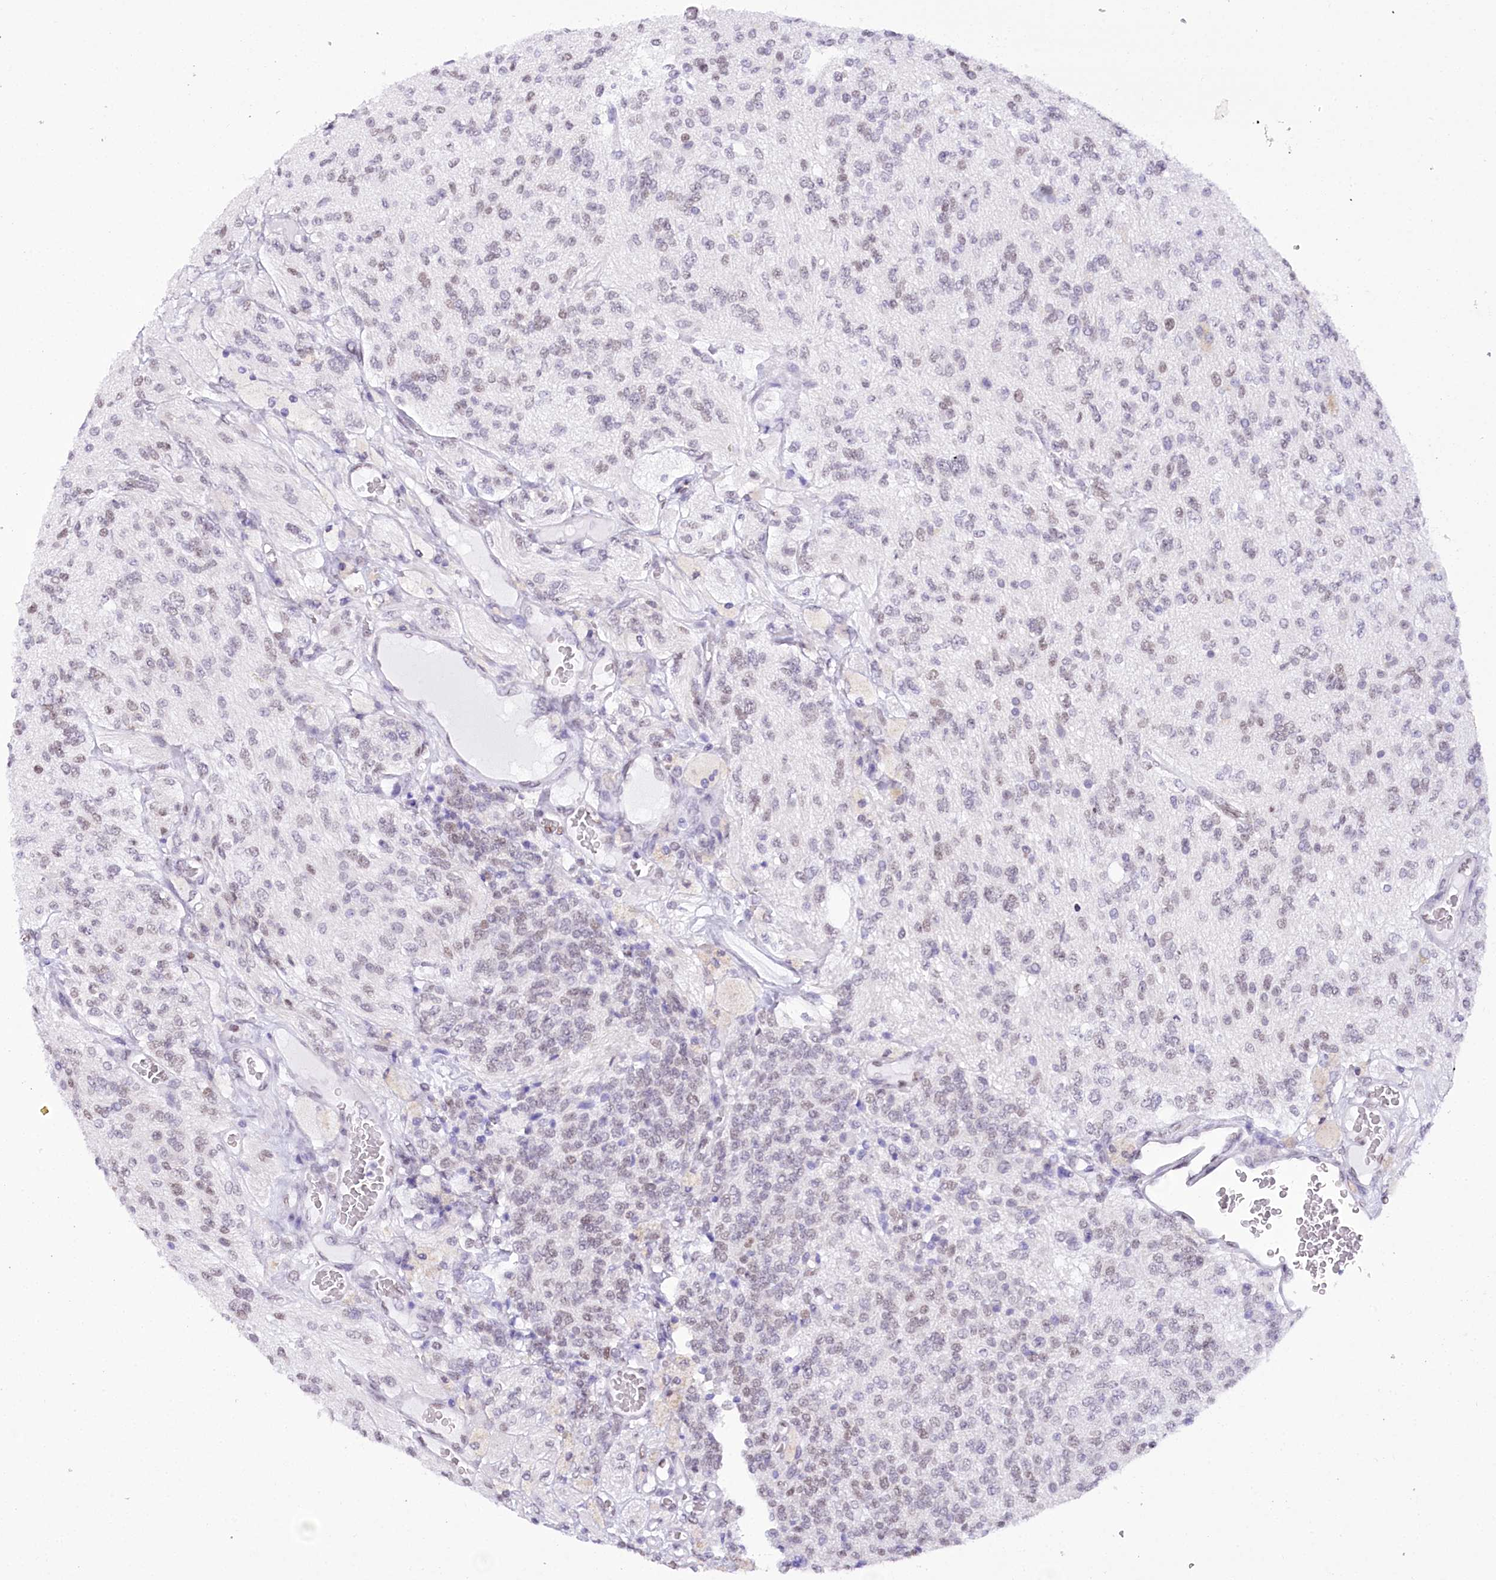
{"staining": {"intensity": "negative", "quantity": "none", "location": "none"}, "tissue": "glioma", "cell_type": "Tumor cells", "image_type": "cancer", "snomed": [{"axis": "morphology", "description": "Glioma, malignant, High grade"}, {"axis": "topography", "description": "Brain"}], "caption": "High-grade glioma (malignant) stained for a protein using immunohistochemistry (IHC) exhibits no positivity tumor cells.", "gene": "HNRNPA0", "patient": {"sex": "male", "age": 34}}